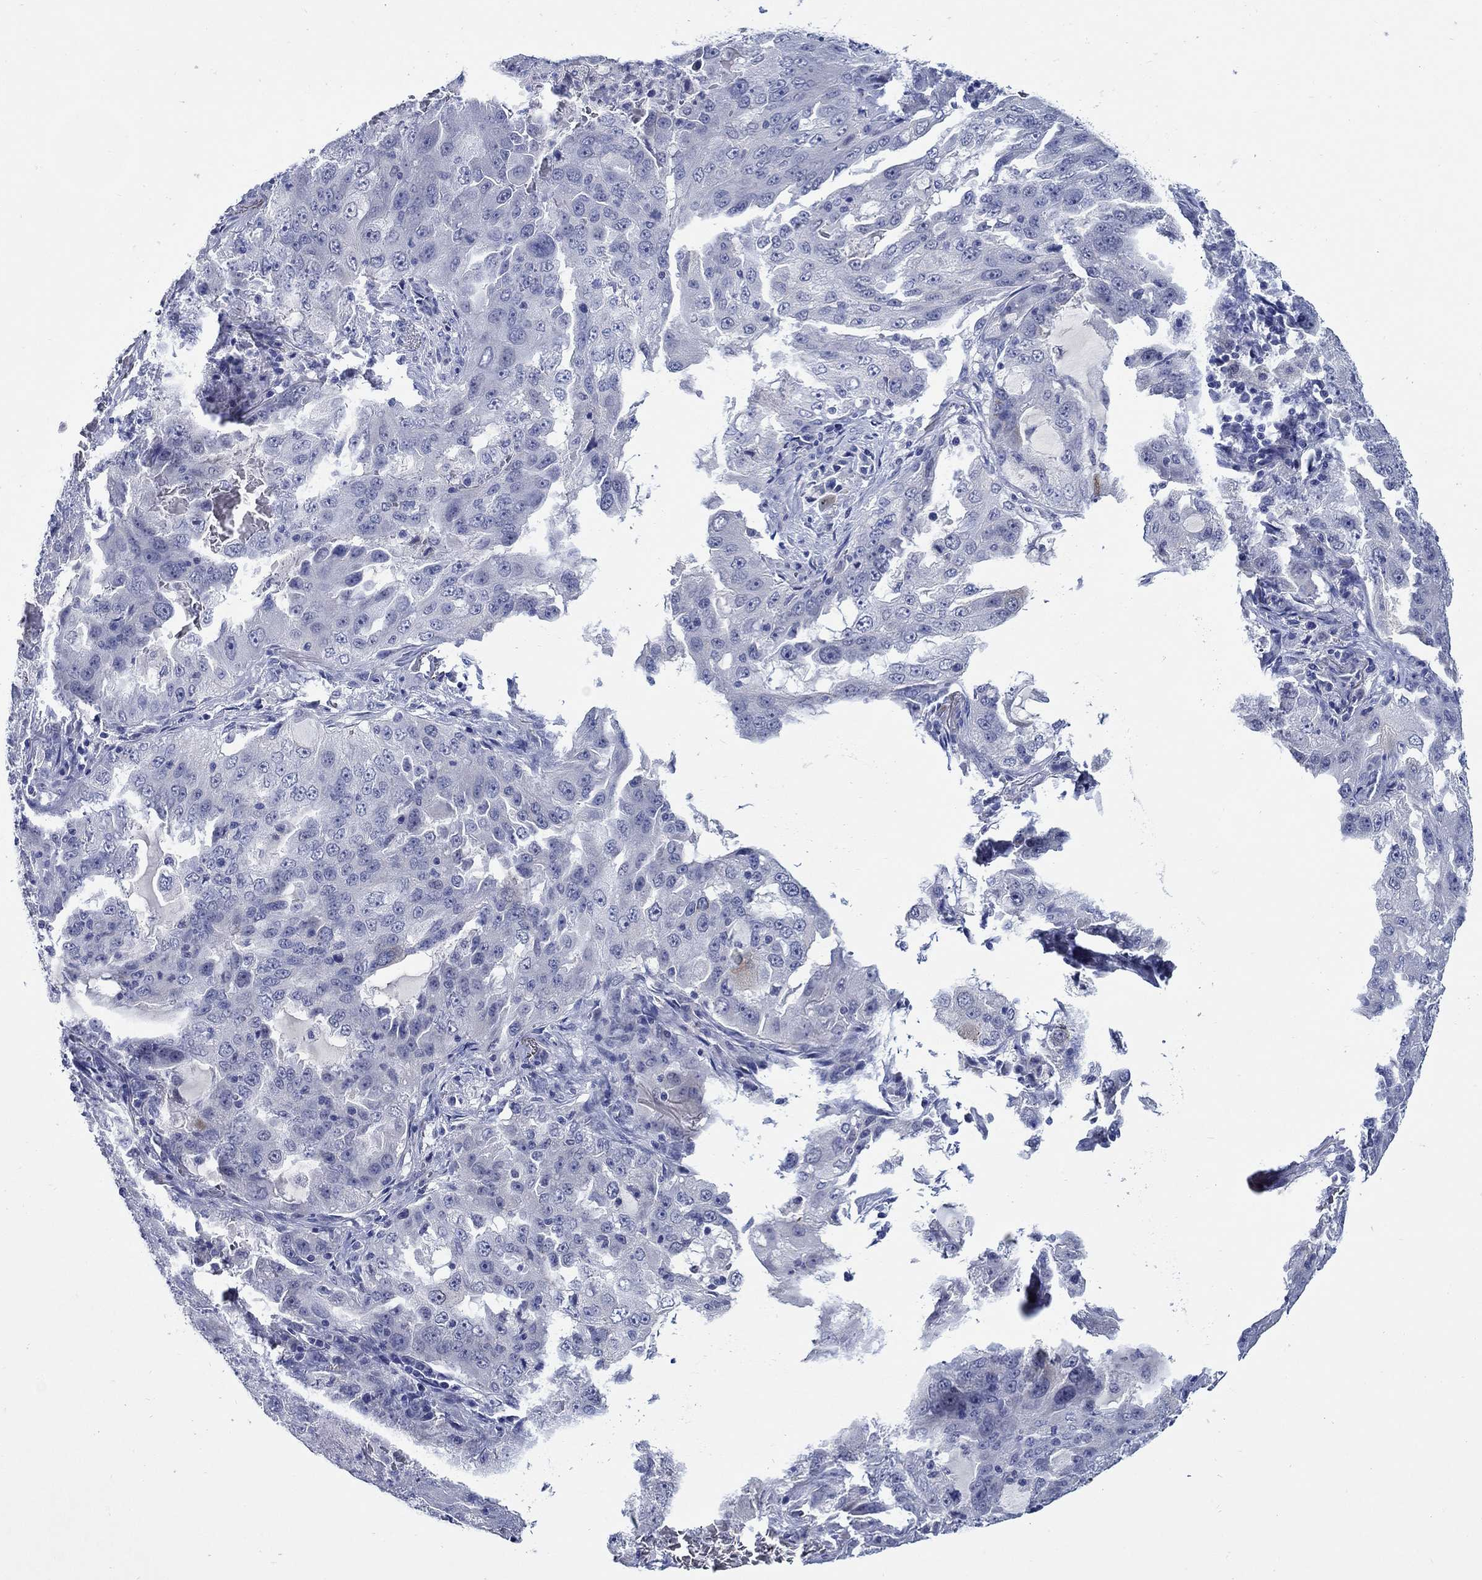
{"staining": {"intensity": "negative", "quantity": "none", "location": "none"}, "tissue": "lung cancer", "cell_type": "Tumor cells", "image_type": "cancer", "snomed": [{"axis": "morphology", "description": "Adenocarcinoma, NOS"}, {"axis": "topography", "description": "Lung"}], "caption": "This histopathology image is of lung adenocarcinoma stained with IHC to label a protein in brown with the nuclei are counter-stained blue. There is no positivity in tumor cells.", "gene": "MC2R", "patient": {"sex": "female", "age": 61}}